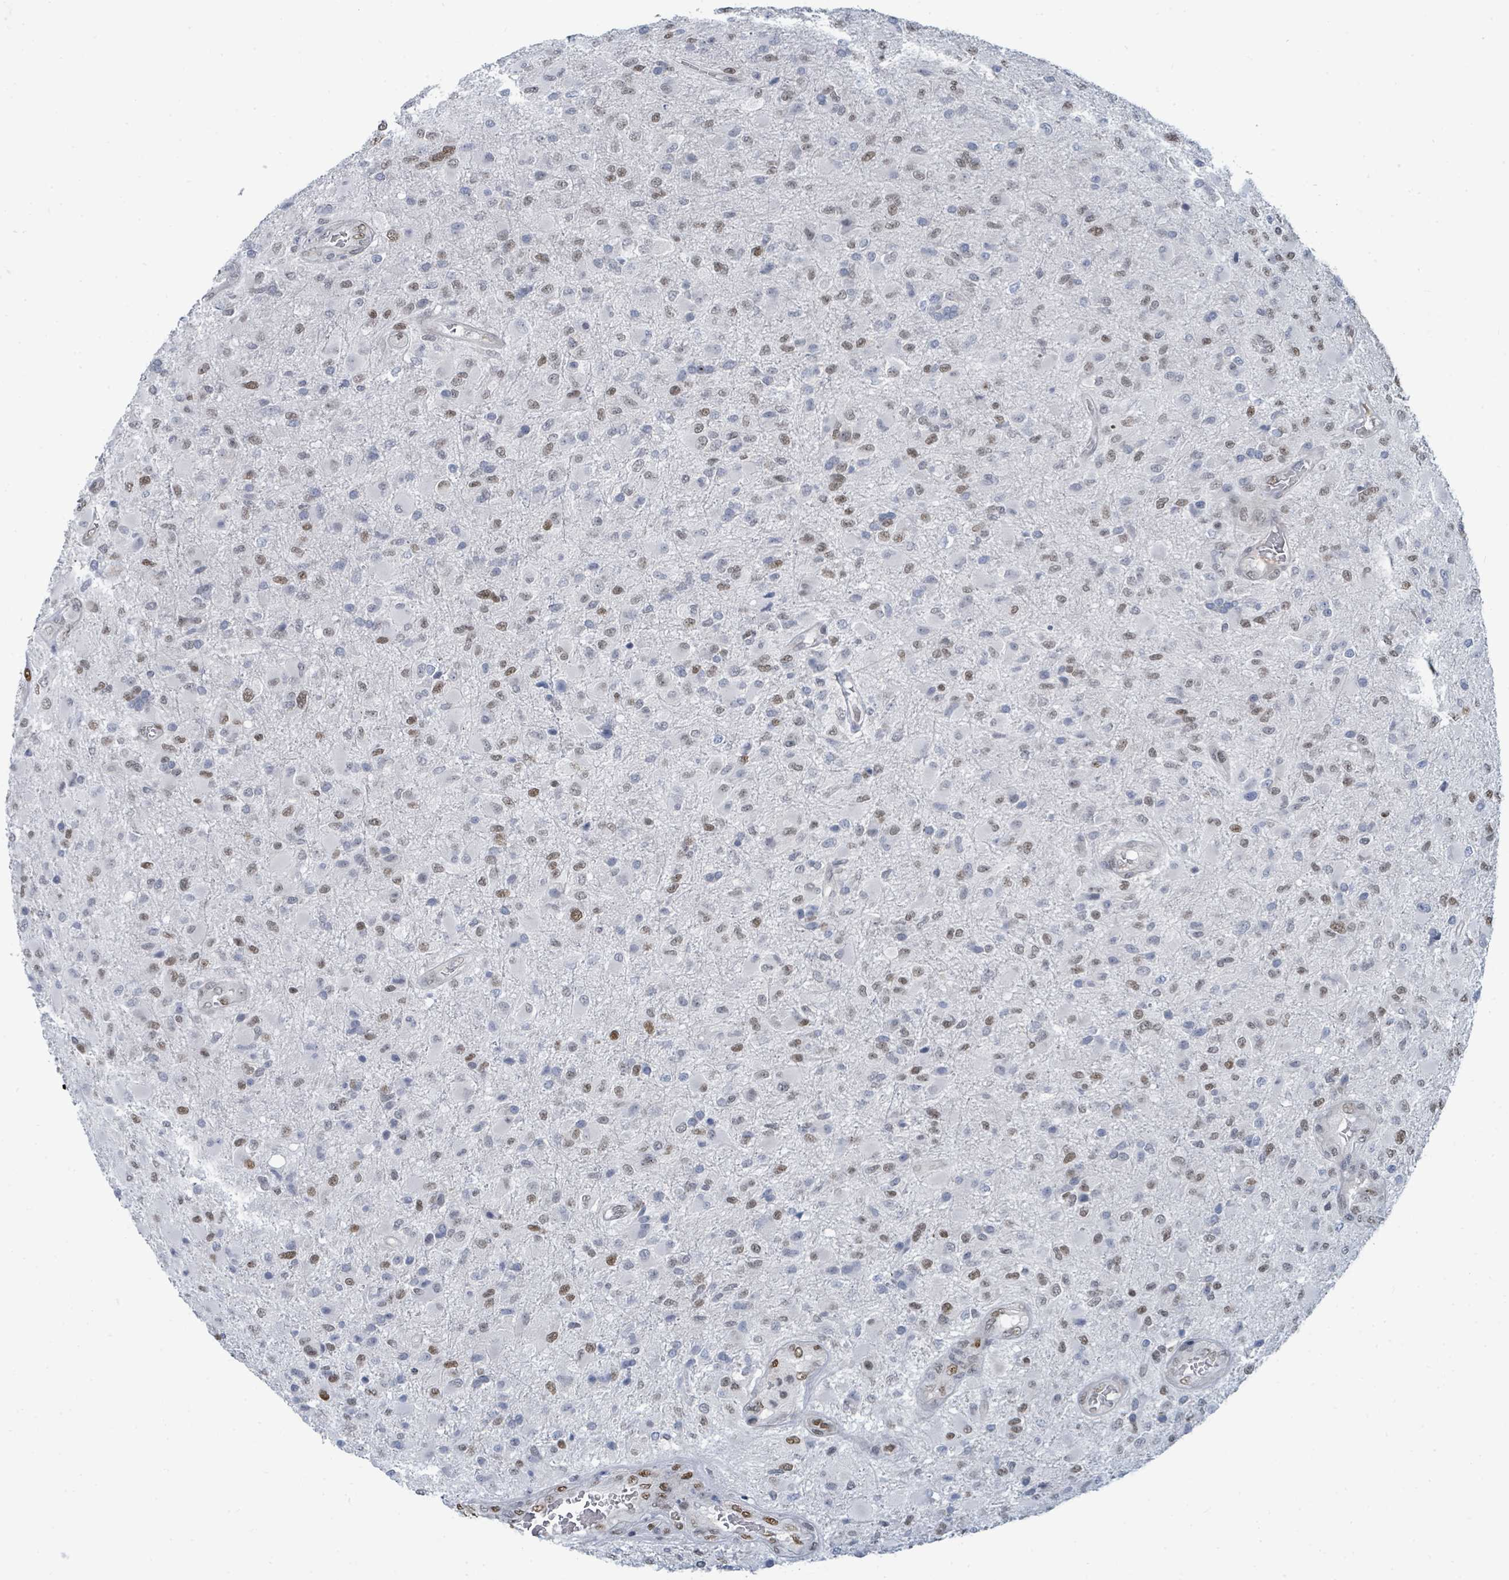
{"staining": {"intensity": "moderate", "quantity": "25%-75%", "location": "nuclear"}, "tissue": "glioma", "cell_type": "Tumor cells", "image_type": "cancer", "snomed": [{"axis": "morphology", "description": "Glioma, malignant, Low grade"}, {"axis": "topography", "description": "Brain"}], "caption": "Protein expression by immunohistochemistry (IHC) shows moderate nuclear positivity in about 25%-75% of tumor cells in malignant glioma (low-grade).", "gene": "SUMO4", "patient": {"sex": "male", "age": 65}}